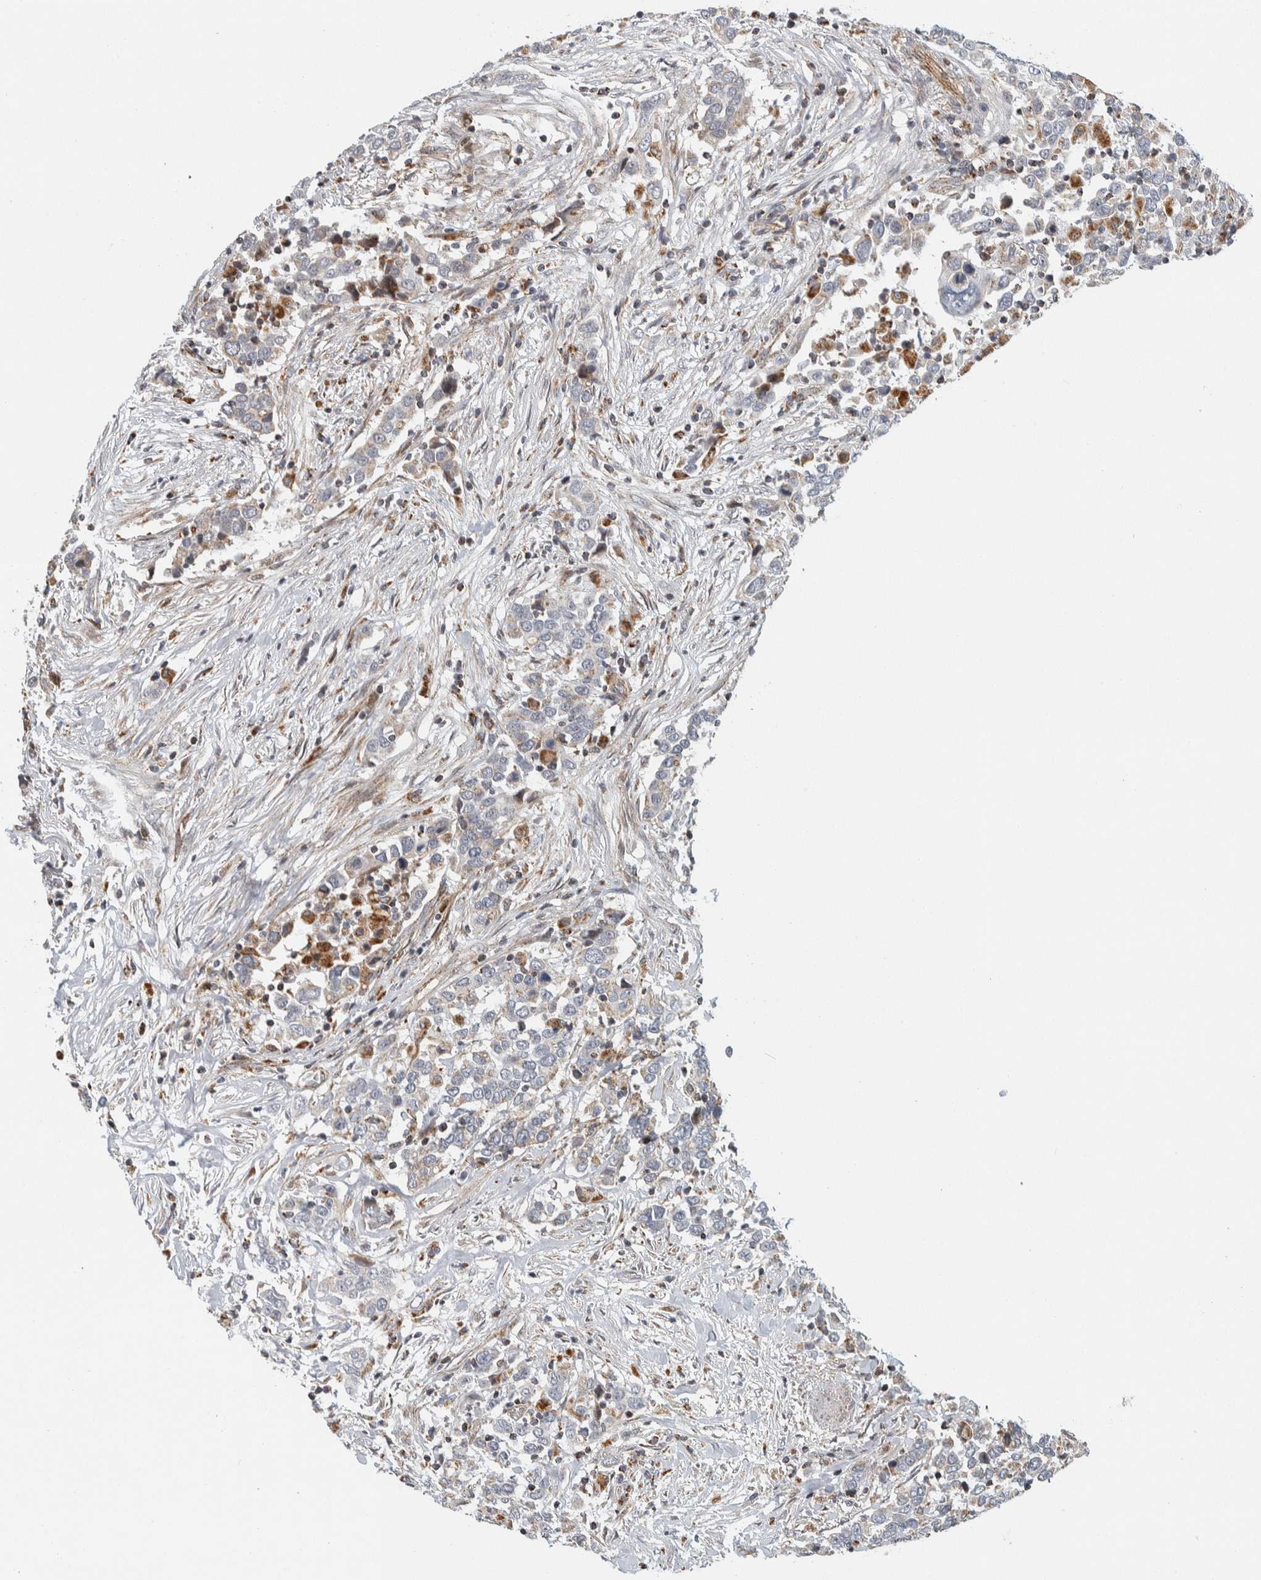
{"staining": {"intensity": "negative", "quantity": "none", "location": "none"}, "tissue": "urothelial cancer", "cell_type": "Tumor cells", "image_type": "cancer", "snomed": [{"axis": "morphology", "description": "Urothelial carcinoma, High grade"}, {"axis": "topography", "description": "Urinary bladder"}], "caption": "Immunohistochemical staining of high-grade urothelial carcinoma shows no significant staining in tumor cells.", "gene": "AFP", "patient": {"sex": "male", "age": 61}}